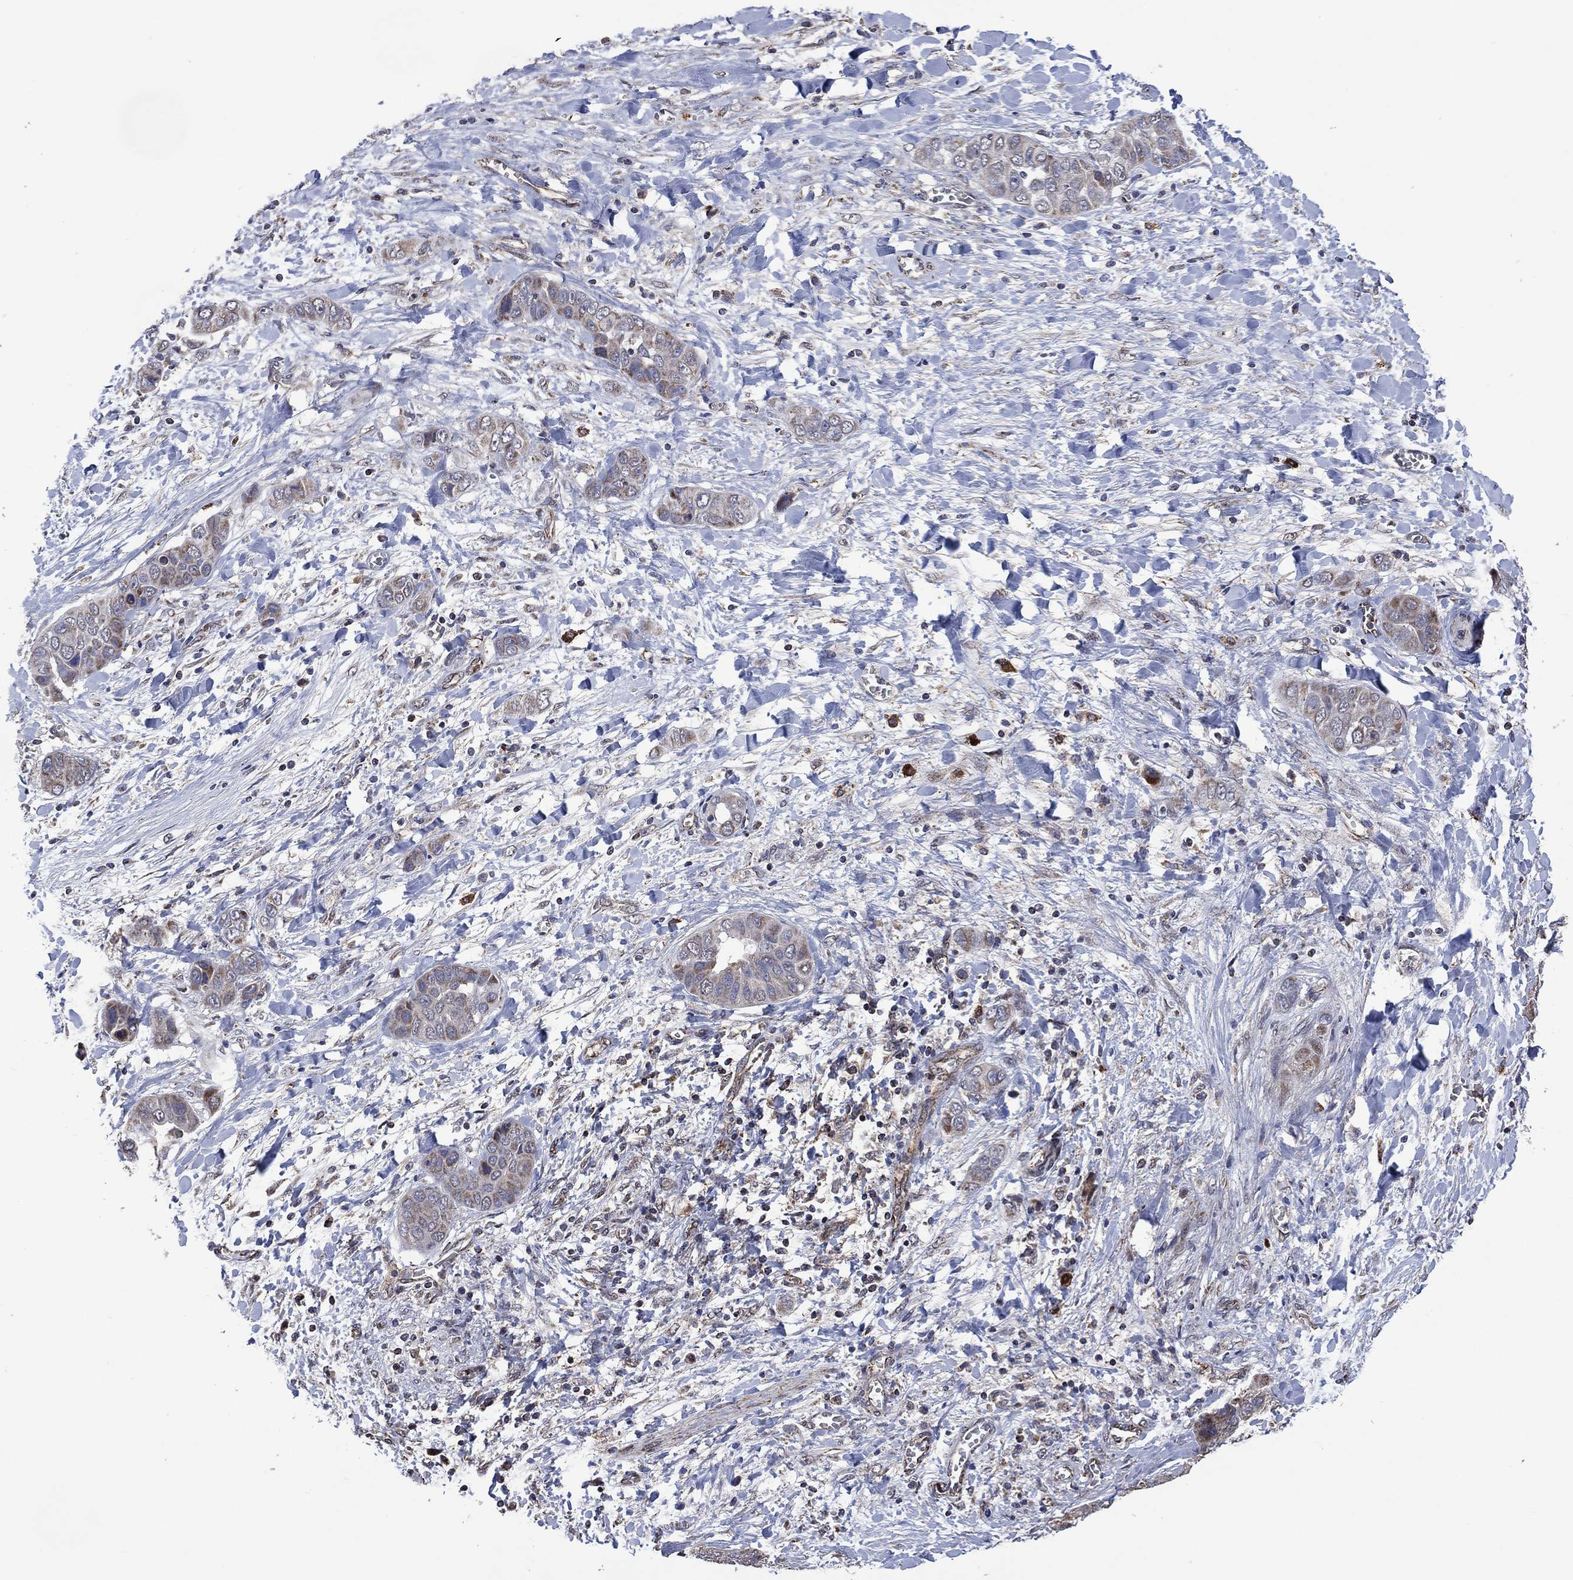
{"staining": {"intensity": "negative", "quantity": "none", "location": "none"}, "tissue": "liver cancer", "cell_type": "Tumor cells", "image_type": "cancer", "snomed": [{"axis": "morphology", "description": "Cholangiocarcinoma"}, {"axis": "topography", "description": "Liver"}], "caption": "There is no significant positivity in tumor cells of liver cholangiocarcinoma.", "gene": "HTD2", "patient": {"sex": "female", "age": 52}}